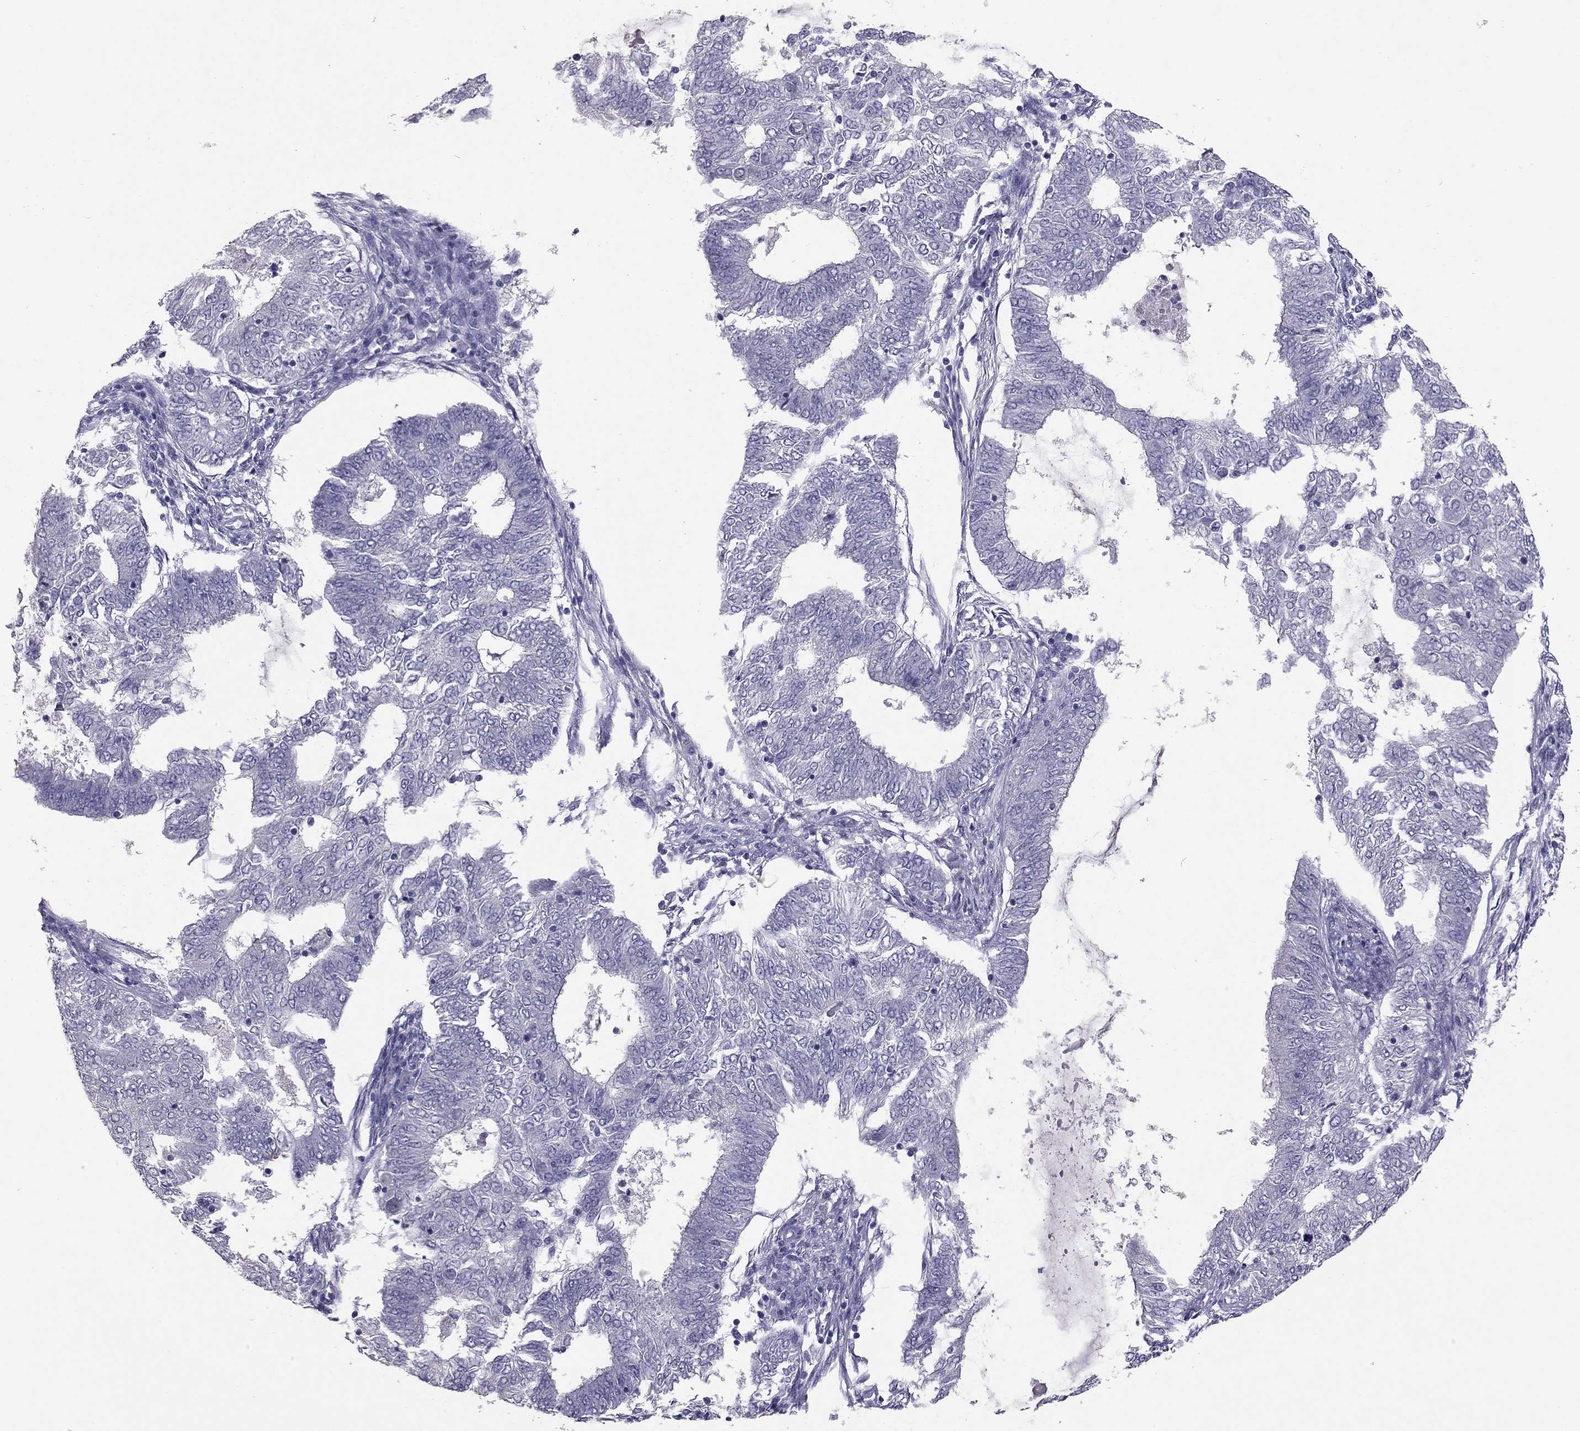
{"staining": {"intensity": "negative", "quantity": "none", "location": "none"}, "tissue": "endometrial cancer", "cell_type": "Tumor cells", "image_type": "cancer", "snomed": [{"axis": "morphology", "description": "Adenocarcinoma, NOS"}, {"axis": "topography", "description": "Endometrium"}], "caption": "Micrograph shows no significant protein staining in tumor cells of endometrial adenocarcinoma.", "gene": "RHO", "patient": {"sex": "female", "age": 62}}